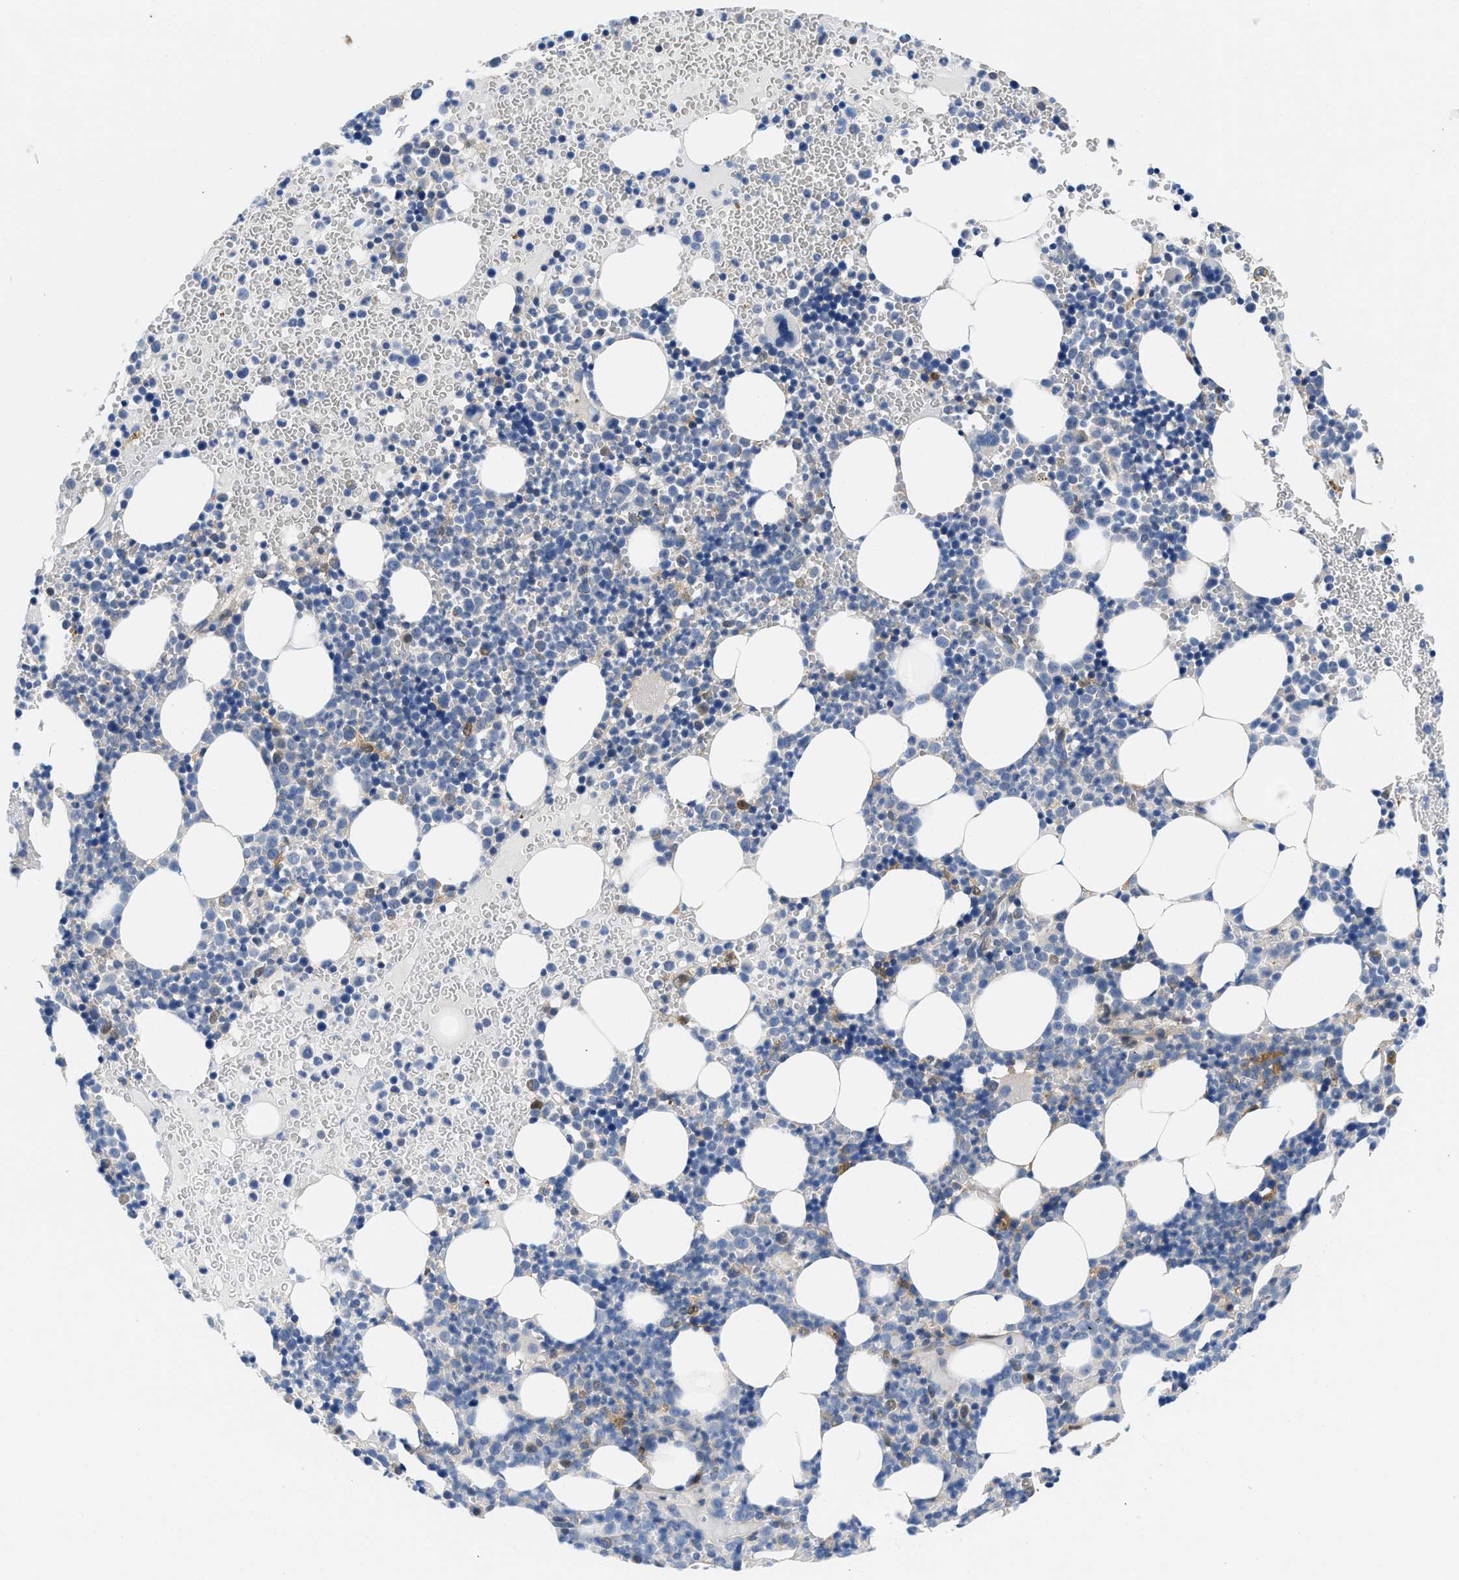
{"staining": {"intensity": "moderate", "quantity": "<25%", "location": "cytoplasmic/membranous"}, "tissue": "bone marrow", "cell_type": "Hematopoietic cells", "image_type": "normal", "snomed": [{"axis": "morphology", "description": "Normal tissue, NOS"}, {"axis": "morphology", "description": "Inflammation, NOS"}, {"axis": "topography", "description": "Bone marrow"}], "caption": "IHC histopathology image of unremarkable bone marrow: human bone marrow stained using IHC displays low levels of moderate protein expression localized specifically in the cytoplasmic/membranous of hematopoietic cells, appearing as a cytoplasmic/membranous brown color.", "gene": "CBR1", "patient": {"sex": "female", "age": 67}}